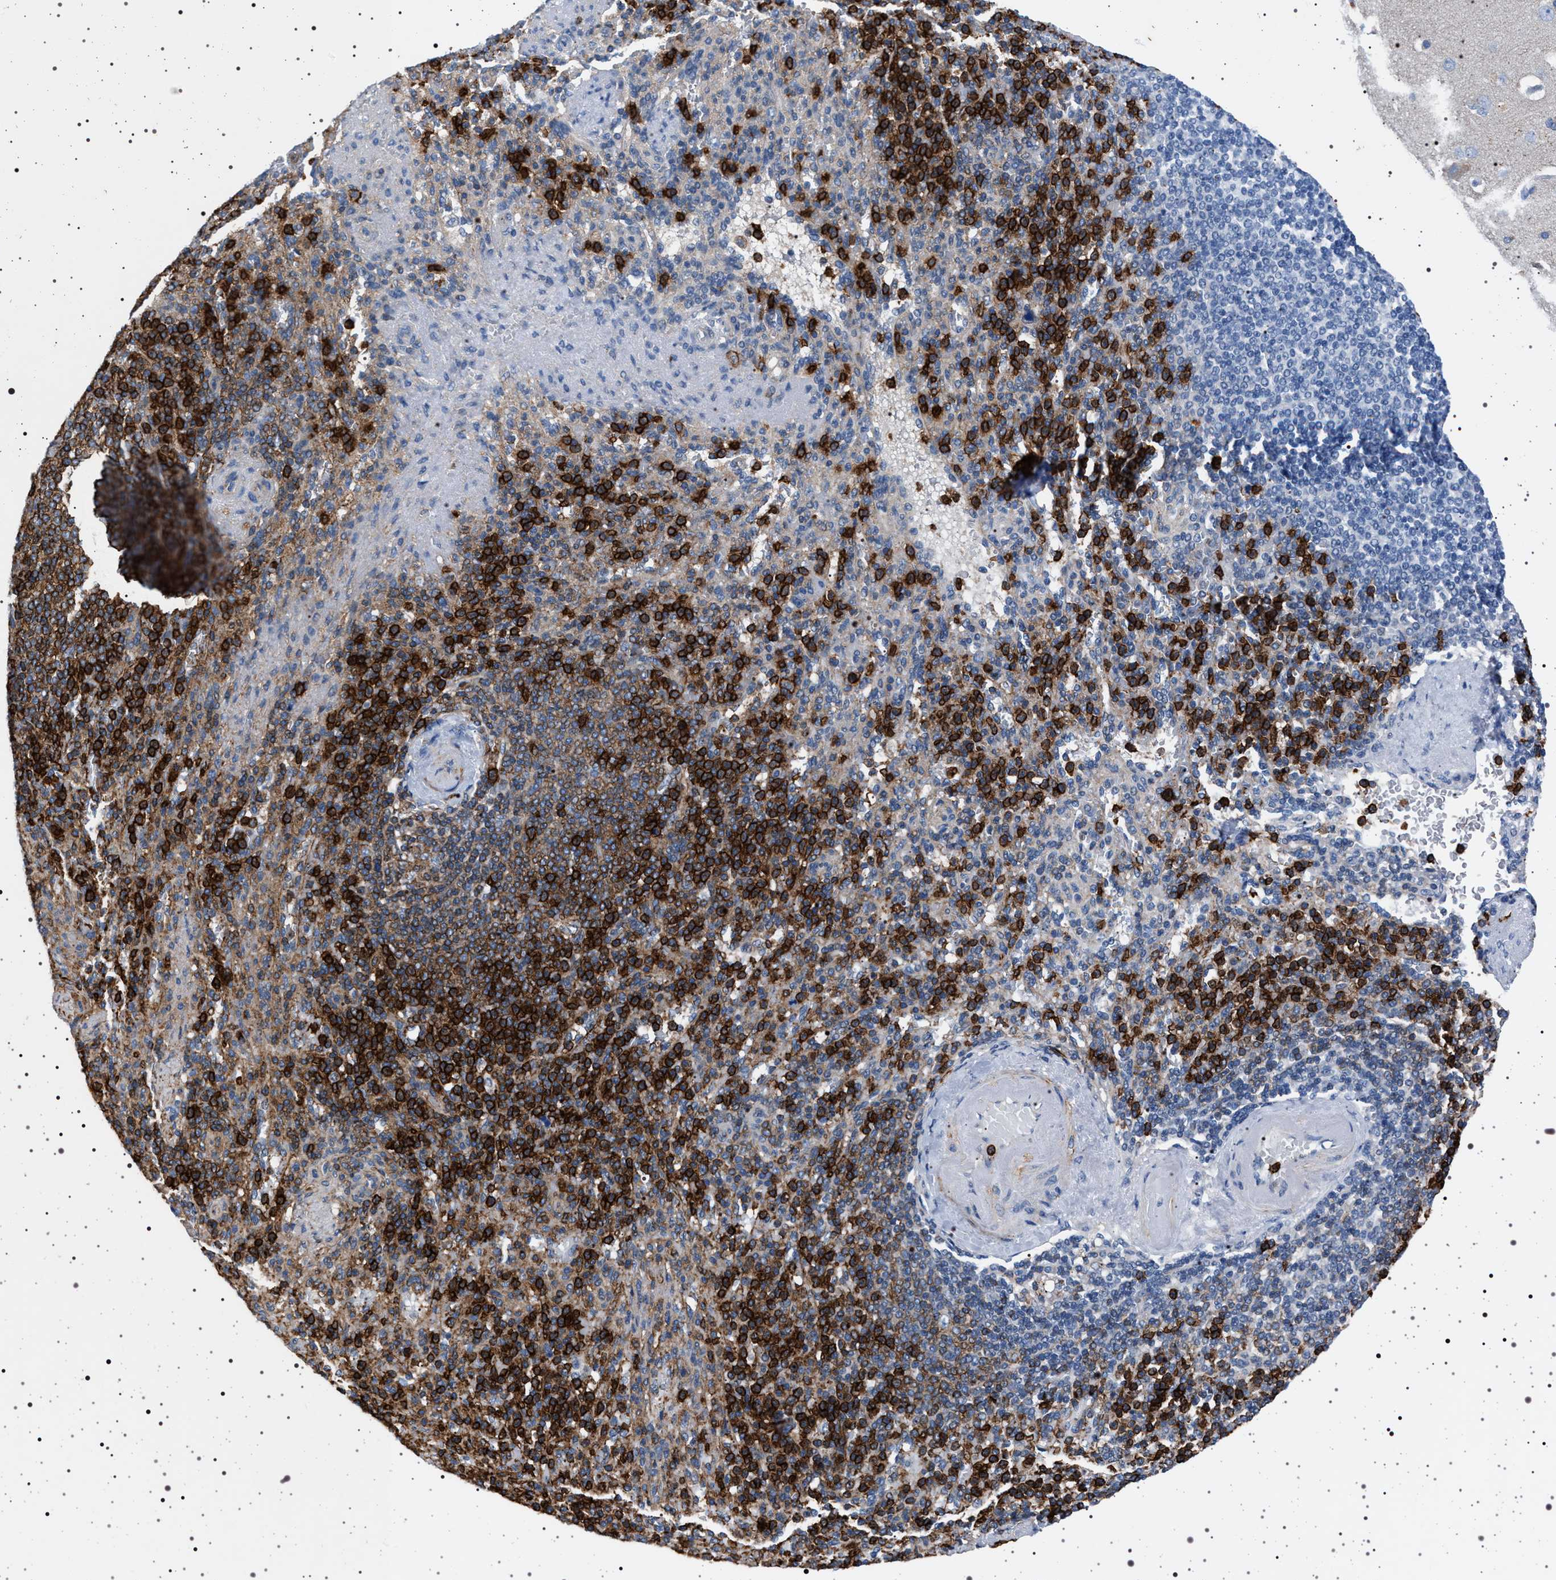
{"staining": {"intensity": "strong", "quantity": "25%-75%", "location": "cytoplasmic/membranous"}, "tissue": "spleen", "cell_type": "Cells in red pulp", "image_type": "normal", "snomed": [{"axis": "morphology", "description": "Normal tissue, NOS"}, {"axis": "topography", "description": "Spleen"}], "caption": "IHC histopathology image of normal spleen stained for a protein (brown), which exhibits high levels of strong cytoplasmic/membranous staining in about 25%-75% of cells in red pulp.", "gene": "NAT9", "patient": {"sex": "female", "age": 74}}